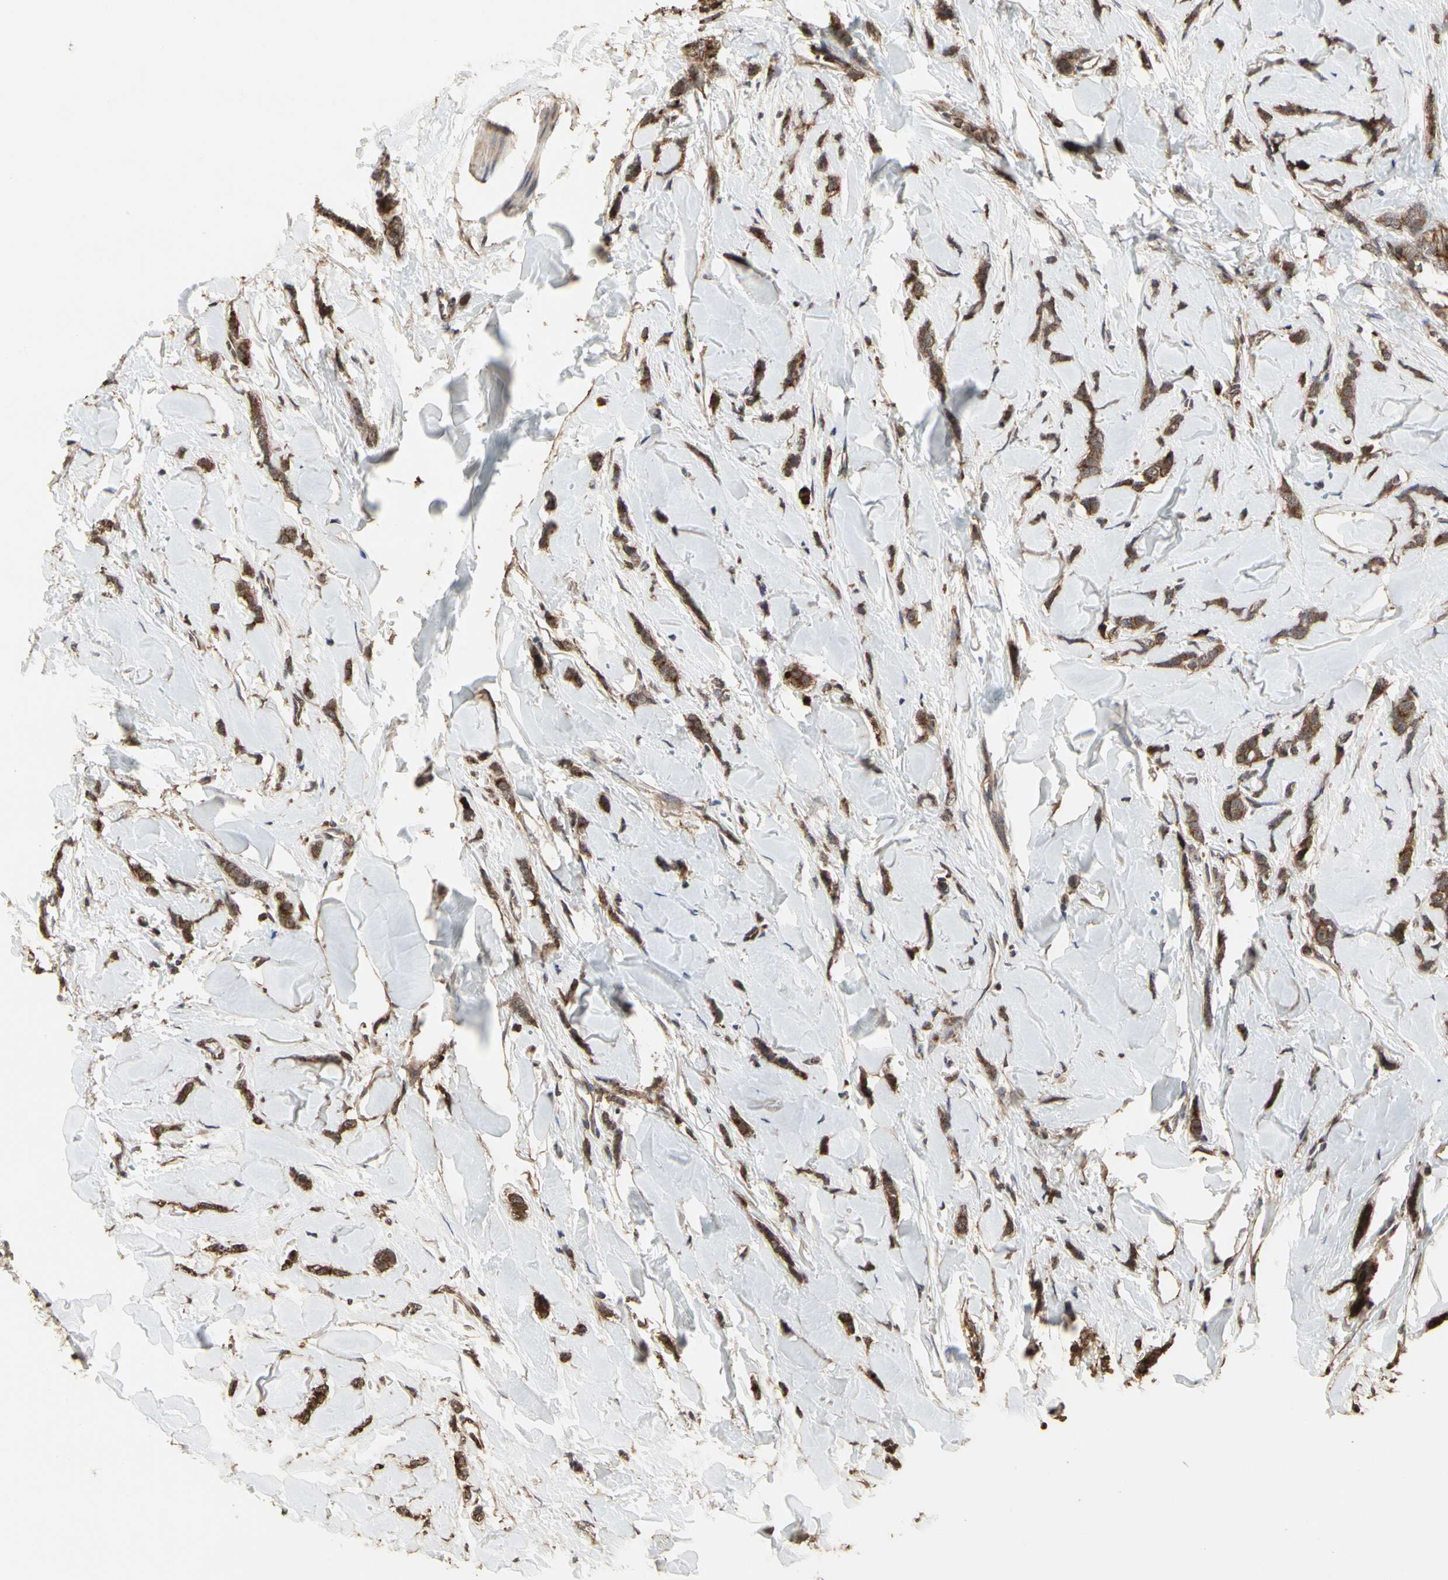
{"staining": {"intensity": "strong", "quantity": ">75%", "location": "cytoplasmic/membranous"}, "tissue": "breast cancer", "cell_type": "Tumor cells", "image_type": "cancer", "snomed": [{"axis": "morphology", "description": "Lobular carcinoma"}, {"axis": "topography", "description": "Skin"}, {"axis": "topography", "description": "Breast"}], "caption": "Immunohistochemistry histopathology image of neoplastic tissue: human breast cancer (lobular carcinoma) stained using immunohistochemistry exhibits high levels of strong protein expression localized specifically in the cytoplasmic/membranous of tumor cells, appearing as a cytoplasmic/membranous brown color.", "gene": "TAOK1", "patient": {"sex": "female", "age": 46}}